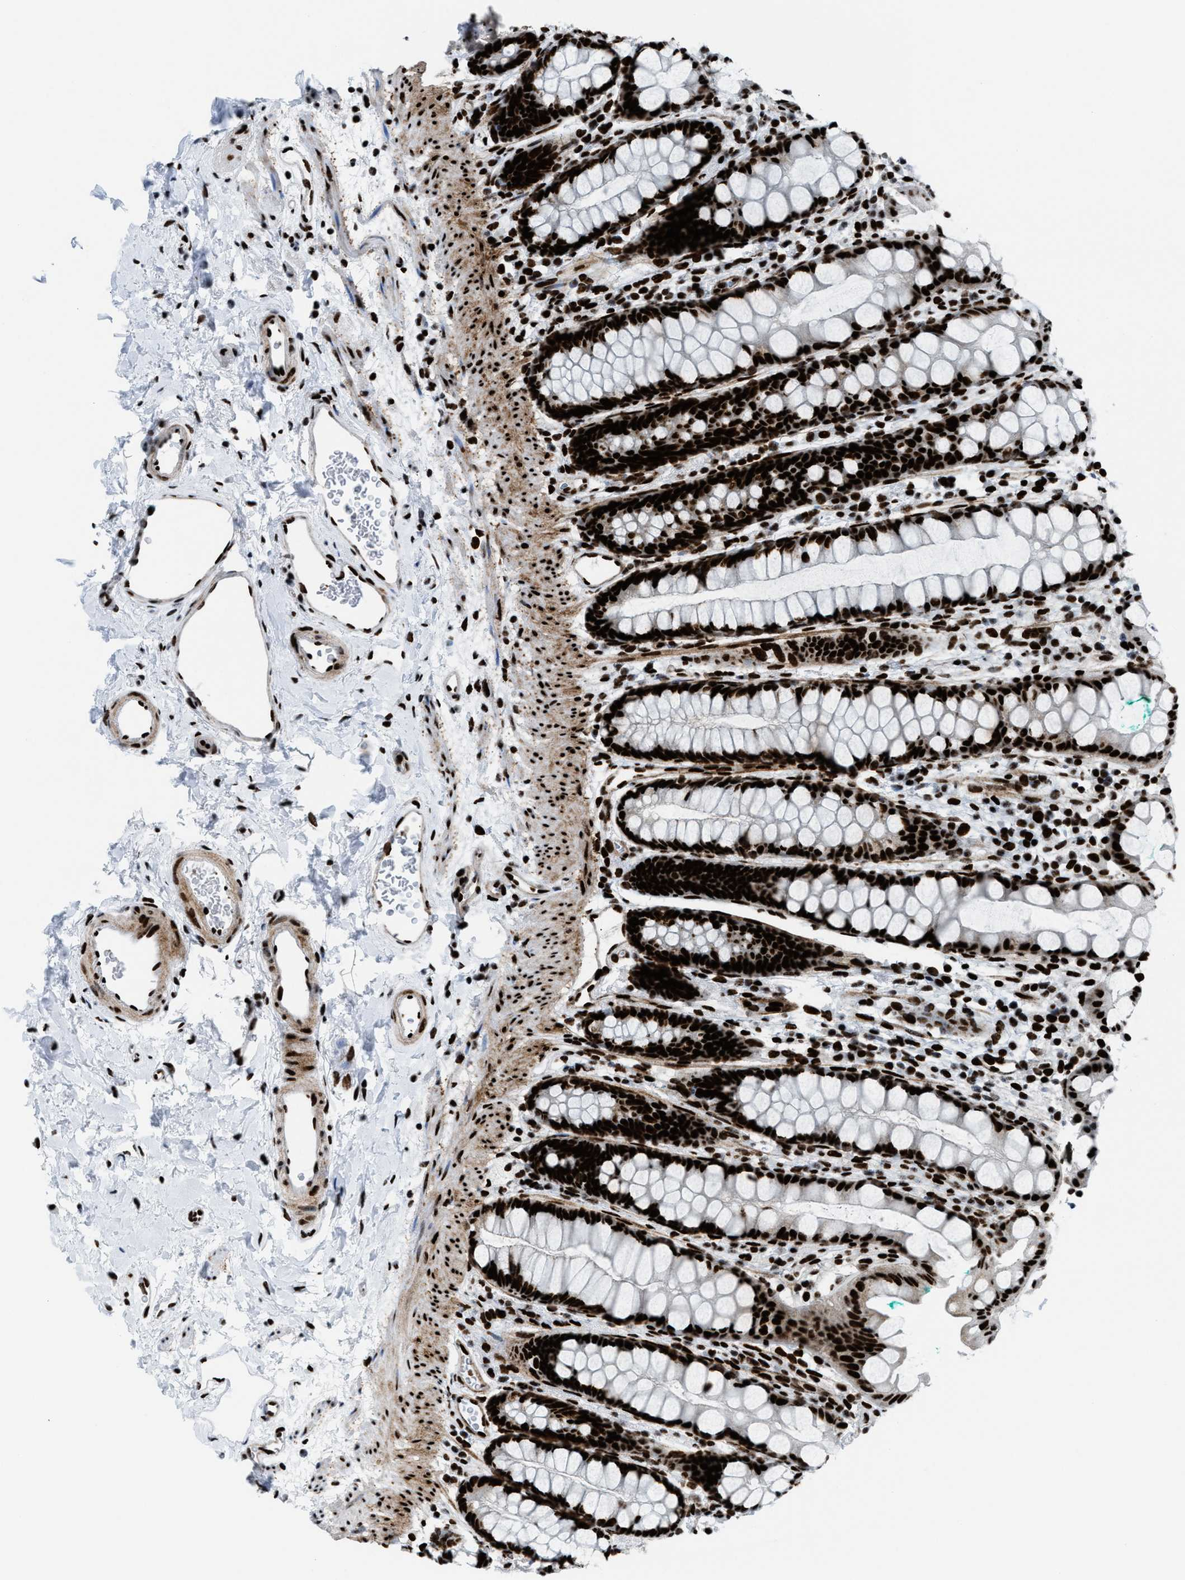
{"staining": {"intensity": "strong", "quantity": ">75%", "location": "nuclear"}, "tissue": "rectum", "cell_type": "Glandular cells", "image_type": "normal", "snomed": [{"axis": "morphology", "description": "Normal tissue, NOS"}, {"axis": "topography", "description": "Rectum"}], "caption": "Strong nuclear protein expression is present in approximately >75% of glandular cells in rectum. (brown staining indicates protein expression, while blue staining denotes nuclei).", "gene": "NONO", "patient": {"sex": "female", "age": 65}}